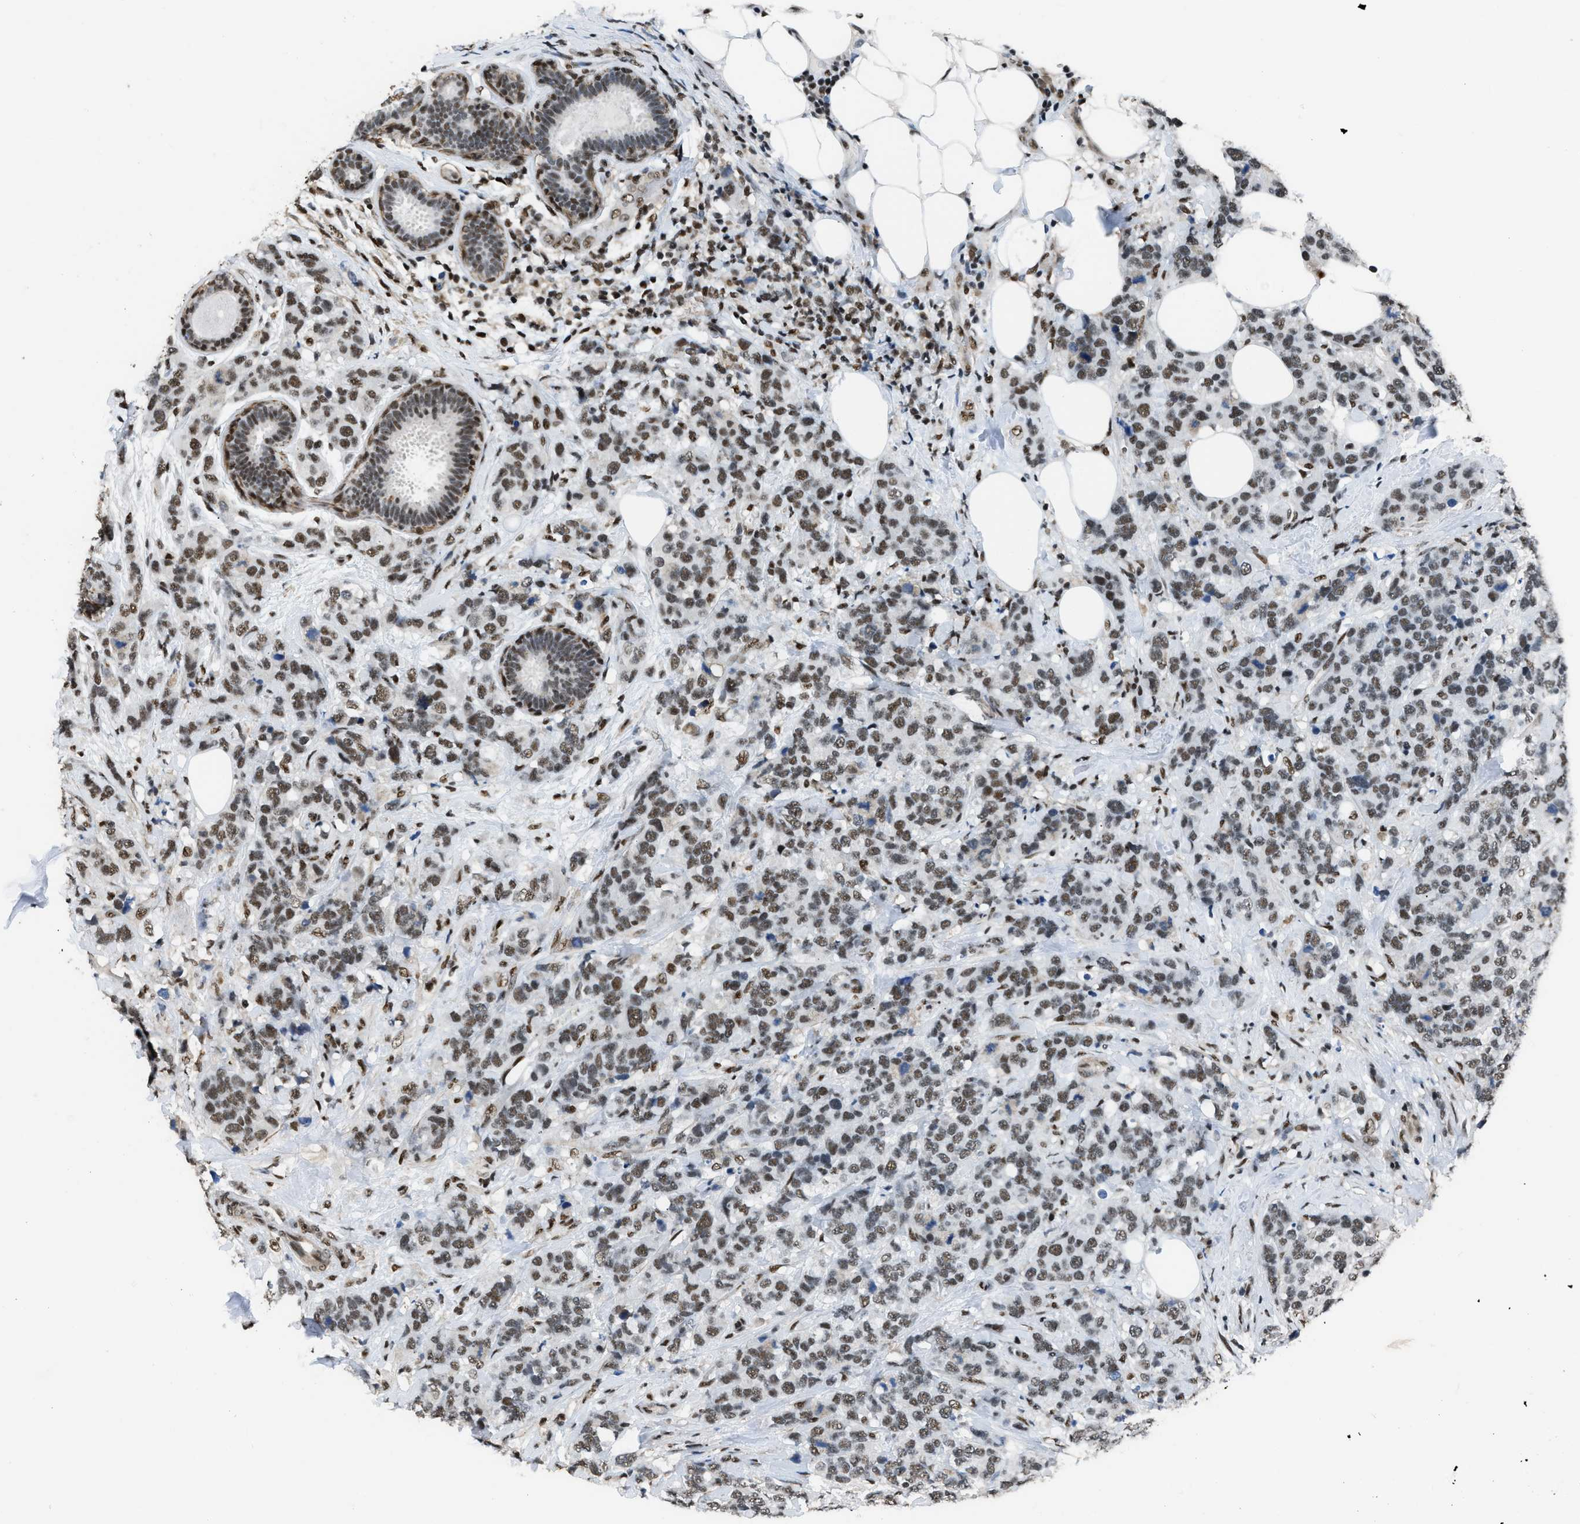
{"staining": {"intensity": "moderate", "quantity": ">75%", "location": "nuclear"}, "tissue": "breast cancer", "cell_type": "Tumor cells", "image_type": "cancer", "snomed": [{"axis": "morphology", "description": "Lobular carcinoma"}, {"axis": "topography", "description": "Breast"}], "caption": "Protein expression analysis of breast cancer shows moderate nuclear expression in about >75% of tumor cells. (DAB (3,3'-diaminobenzidine) IHC, brown staining for protein, blue staining for nuclei).", "gene": "SCAF4", "patient": {"sex": "female", "age": 59}}